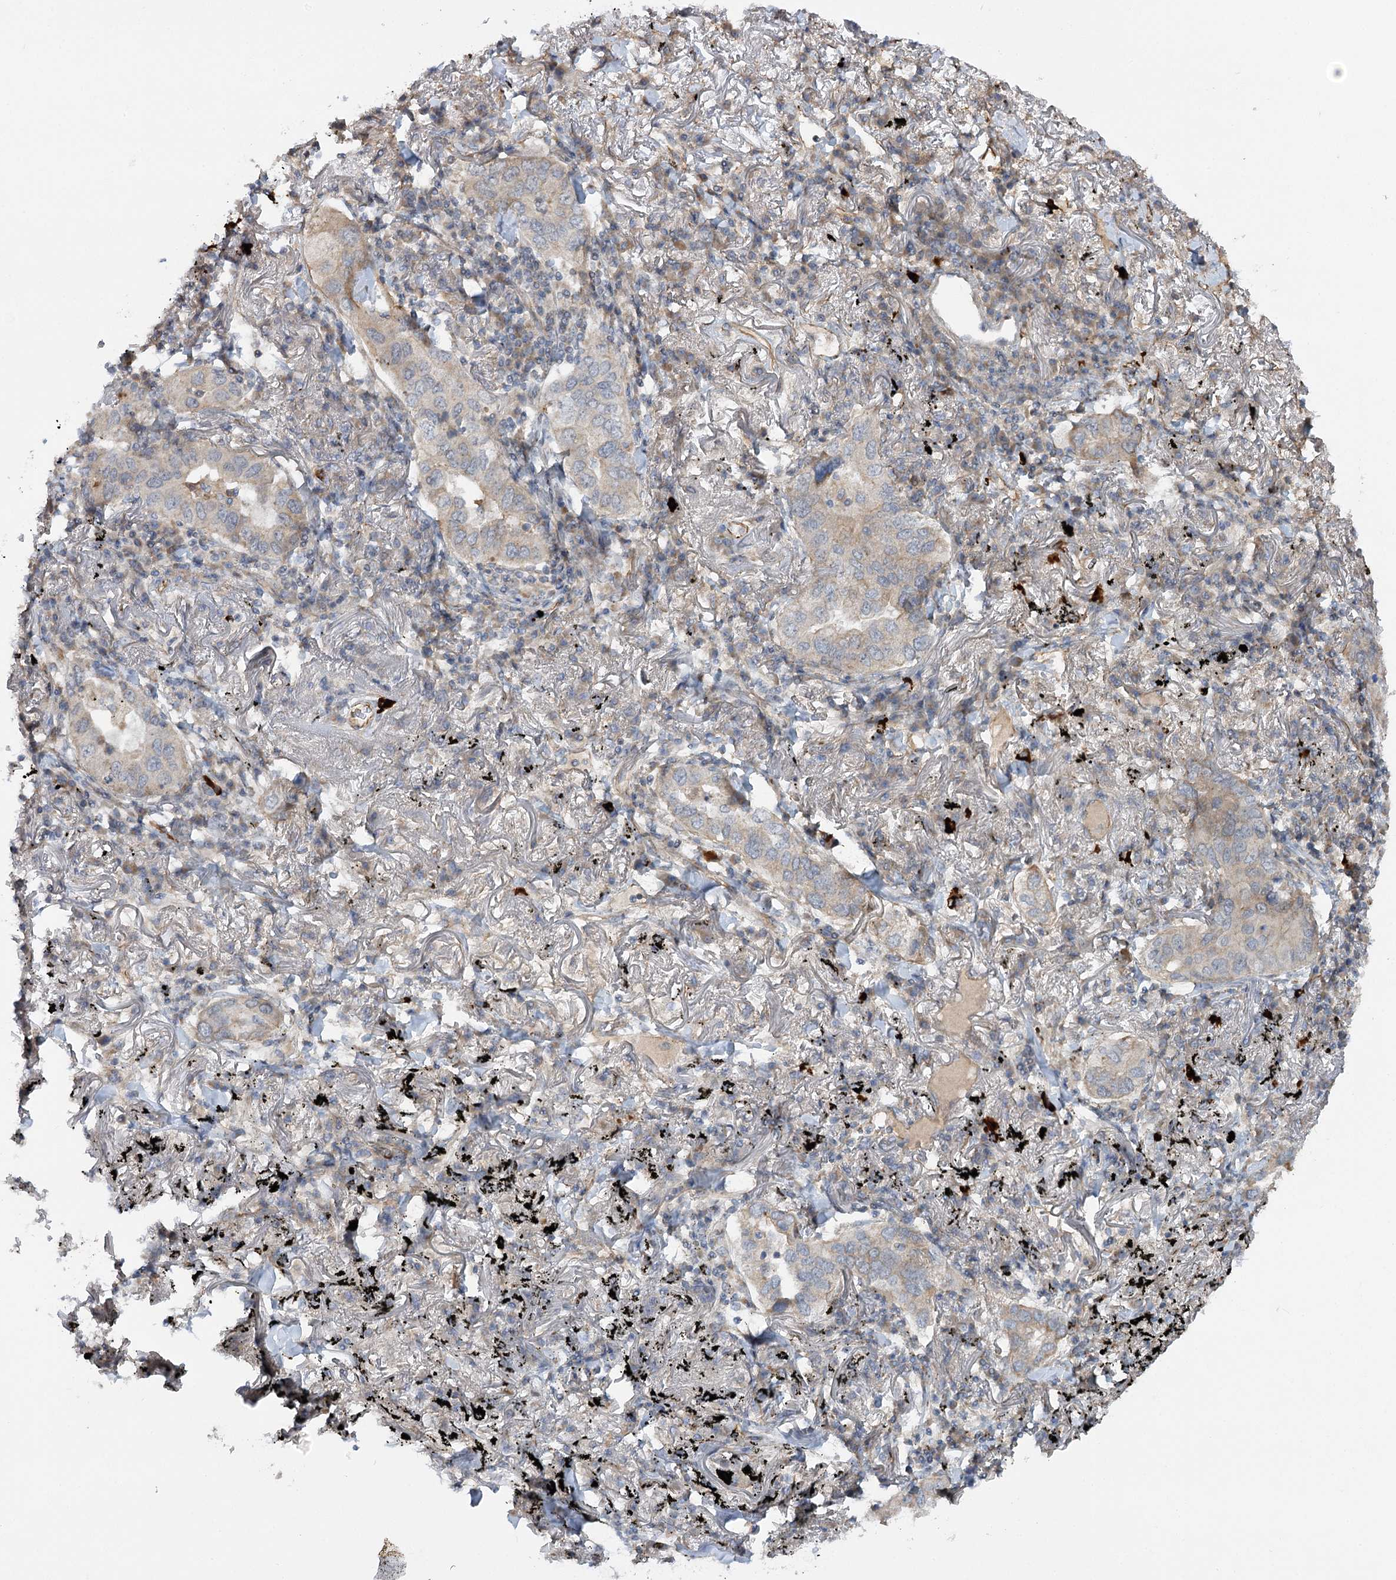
{"staining": {"intensity": "weak", "quantity": "<25%", "location": "cytoplasmic/membranous"}, "tissue": "lung cancer", "cell_type": "Tumor cells", "image_type": "cancer", "snomed": [{"axis": "morphology", "description": "Adenocarcinoma, NOS"}, {"axis": "topography", "description": "Lung"}], "caption": "IHC of human lung cancer (adenocarcinoma) reveals no staining in tumor cells.", "gene": "KIAA0825", "patient": {"sex": "male", "age": 65}}